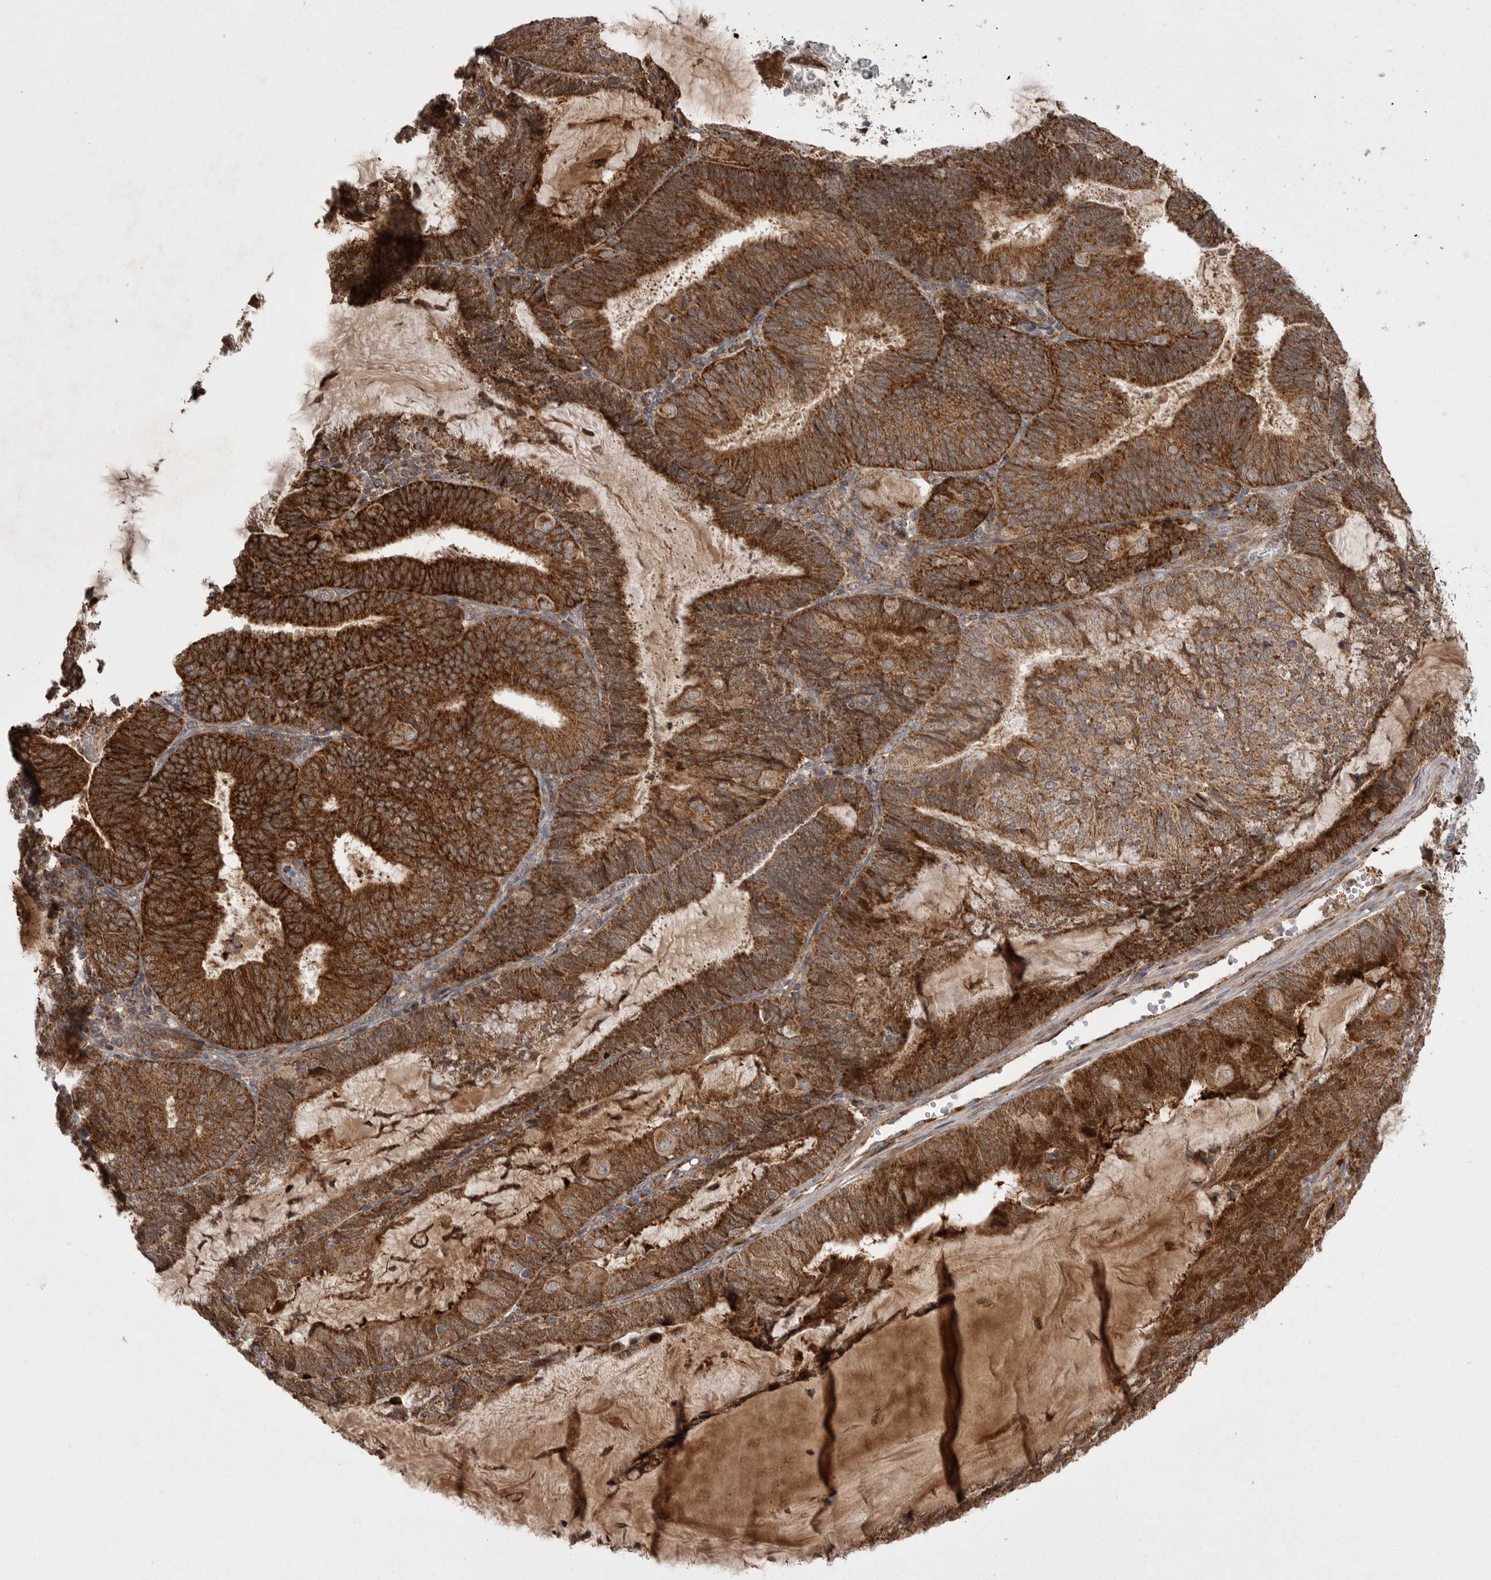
{"staining": {"intensity": "strong", "quantity": ">75%", "location": "cytoplasmic/membranous"}, "tissue": "endometrial cancer", "cell_type": "Tumor cells", "image_type": "cancer", "snomed": [{"axis": "morphology", "description": "Adenocarcinoma, NOS"}, {"axis": "topography", "description": "Endometrium"}], "caption": "The photomicrograph reveals staining of adenocarcinoma (endometrial), revealing strong cytoplasmic/membranous protein staining (brown color) within tumor cells.", "gene": "KYAT3", "patient": {"sex": "female", "age": 81}}